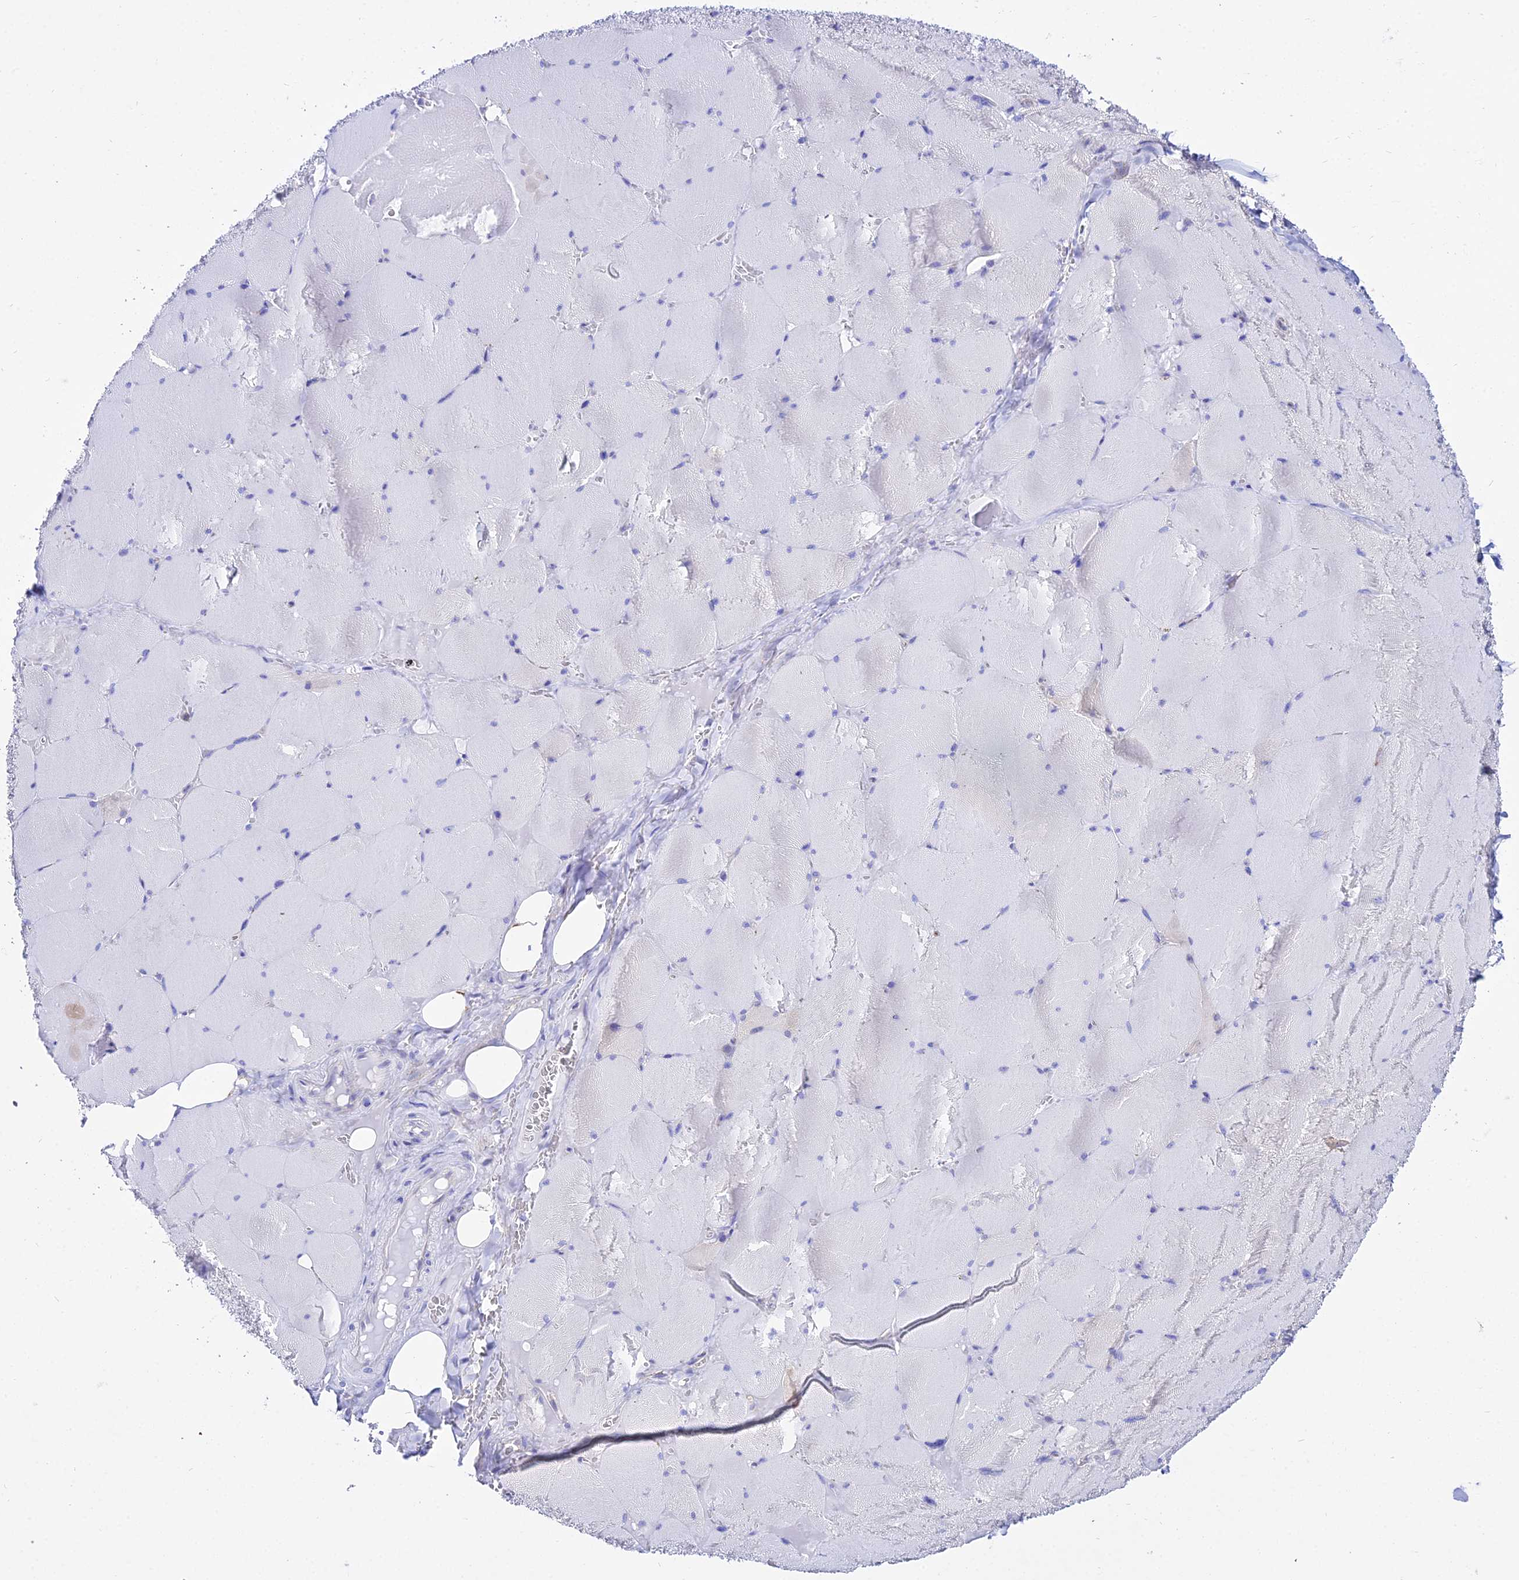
{"staining": {"intensity": "negative", "quantity": "none", "location": "none"}, "tissue": "skeletal muscle", "cell_type": "Myocytes", "image_type": "normal", "snomed": [{"axis": "morphology", "description": "Normal tissue, NOS"}, {"axis": "topography", "description": "Skeletal muscle"}, {"axis": "topography", "description": "Head-Neck"}], "caption": "This is an immunohistochemistry micrograph of benign human skeletal muscle. There is no staining in myocytes.", "gene": "S100A16", "patient": {"sex": "male", "age": 66}}